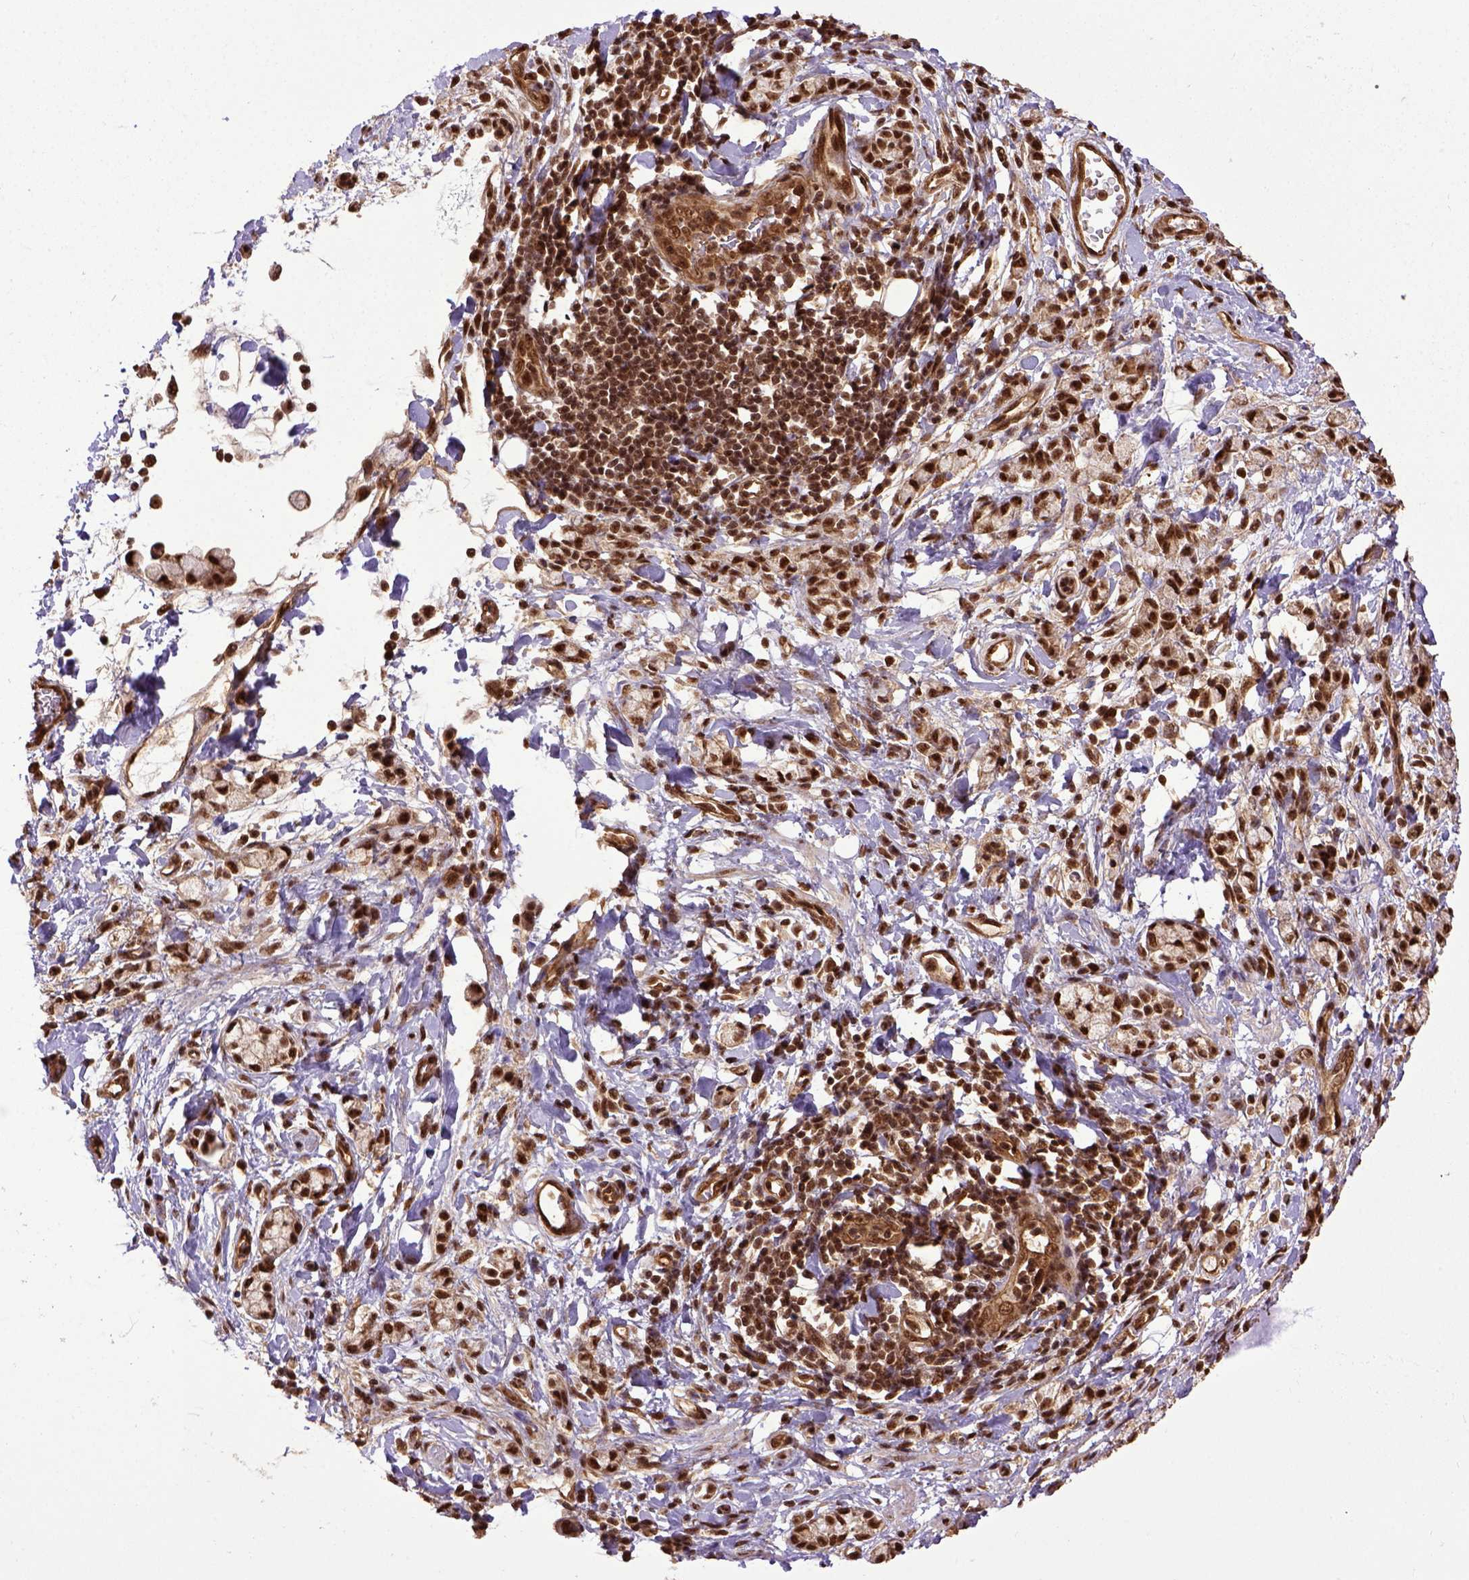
{"staining": {"intensity": "strong", "quantity": ">75%", "location": "nuclear"}, "tissue": "stomach cancer", "cell_type": "Tumor cells", "image_type": "cancer", "snomed": [{"axis": "morphology", "description": "Adenocarcinoma, NOS"}, {"axis": "topography", "description": "Stomach"}], "caption": "This histopathology image reveals IHC staining of human stomach adenocarcinoma, with high strong nuclear positivity in about >75% of tumor cells.", "gene": "PPIG", "patient": {"sex": "male", "age": 58}}